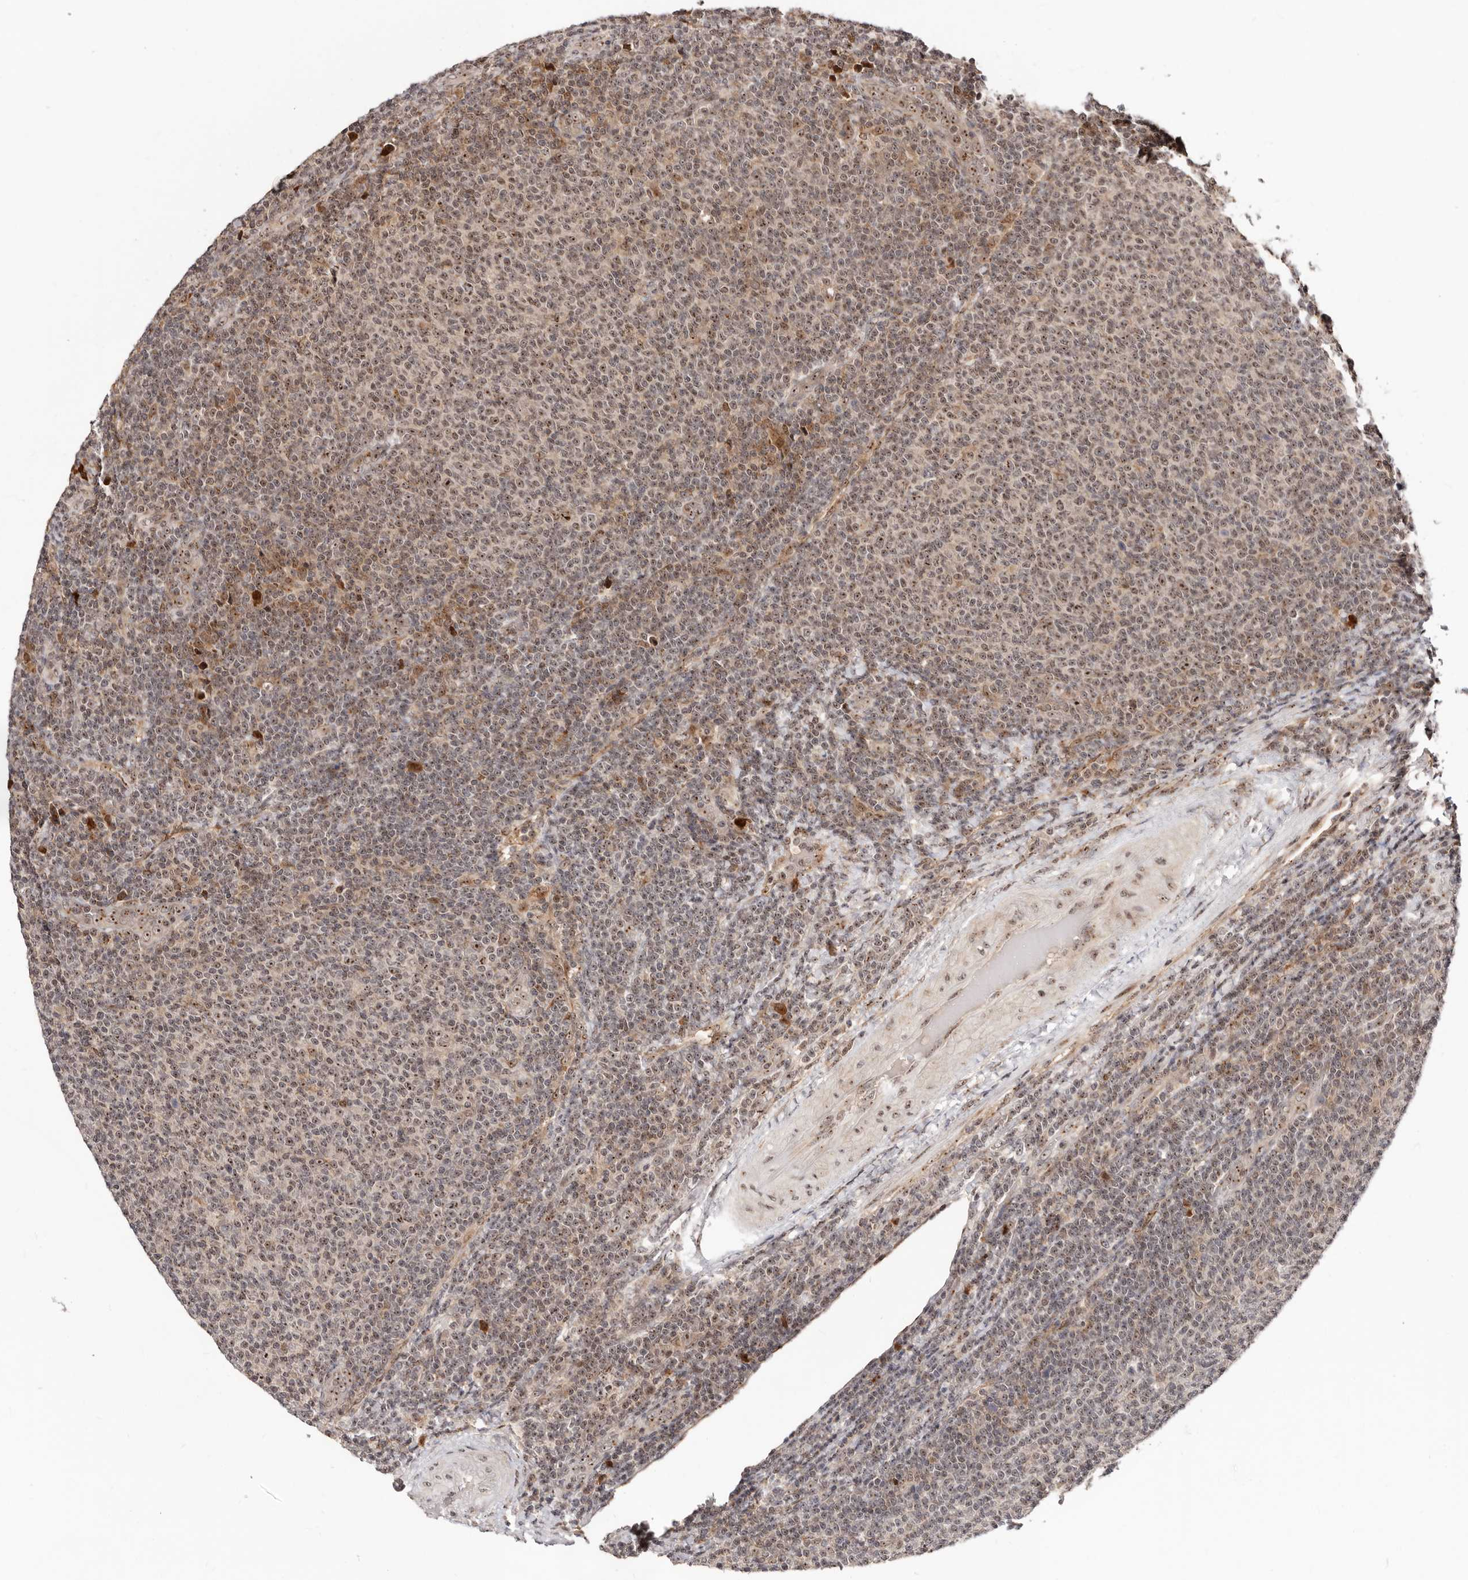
{"staining": {"intensity": "moderate", "quantity": ">75%", "location": "nuclear"}, "tissue": "lymphoma", "cell_type": "Tumor cells", "image_type": "cancer", "snomed": [{"axis": "morphology", "description": "Malignant lymphoma, non-Hodgkin's type, Low grade"}, {"axis": "topography", "description": "Lymph node"}], "caption": "Immunohistochemistry (IHC) micrograph of neoplastic tissue: lymphoma stained using IHC displays medium levels of moderate protein expression localized specifically in the nuclear of tumor cells, appearing as a nuclear brown color.", "gene": "APOL6", "patient": {"sex": "male", "age": 66}}